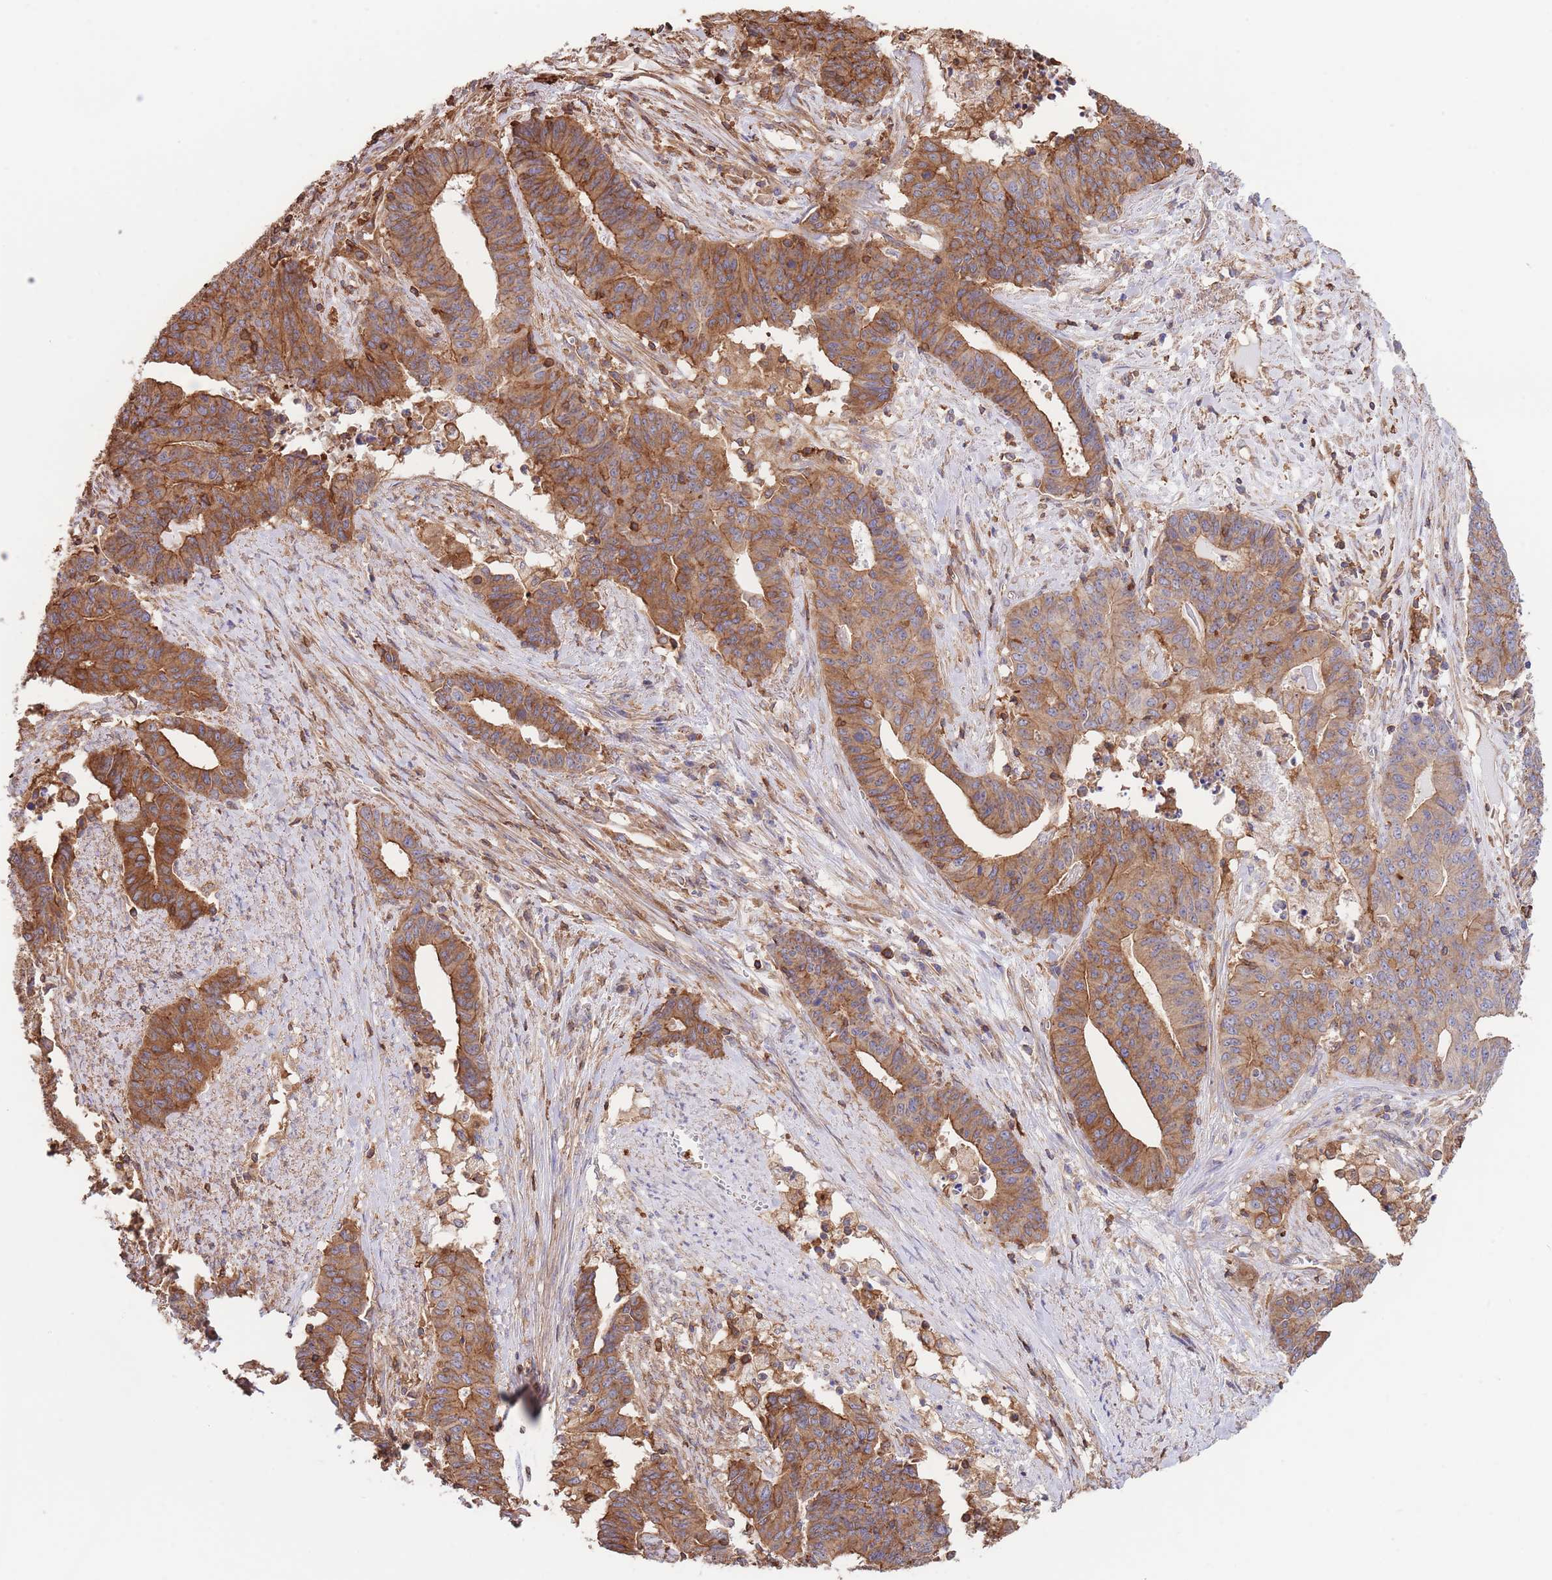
{"staining": {"intensity": "strong", "quantity": ">75%", "location": "cytoplasmic/membranous"}, "tissue": "endometrial cancer", "cell_type": "Tumor cells", "image_type": "cancer", "snomed": [{"axis": "morphology", "description": "Adenocarcinoma, NOS"}, {"axis": "topography", "description": "Endometrium"}], "caption": "Protein expression analysis of adenocarcinoma (endometrial) exhibits strong cytoplasmic/membranous staining in about >75% of tumor cells.", "gene": "LRRN4CL", "patient": {"sex": "female", "age": 59}}